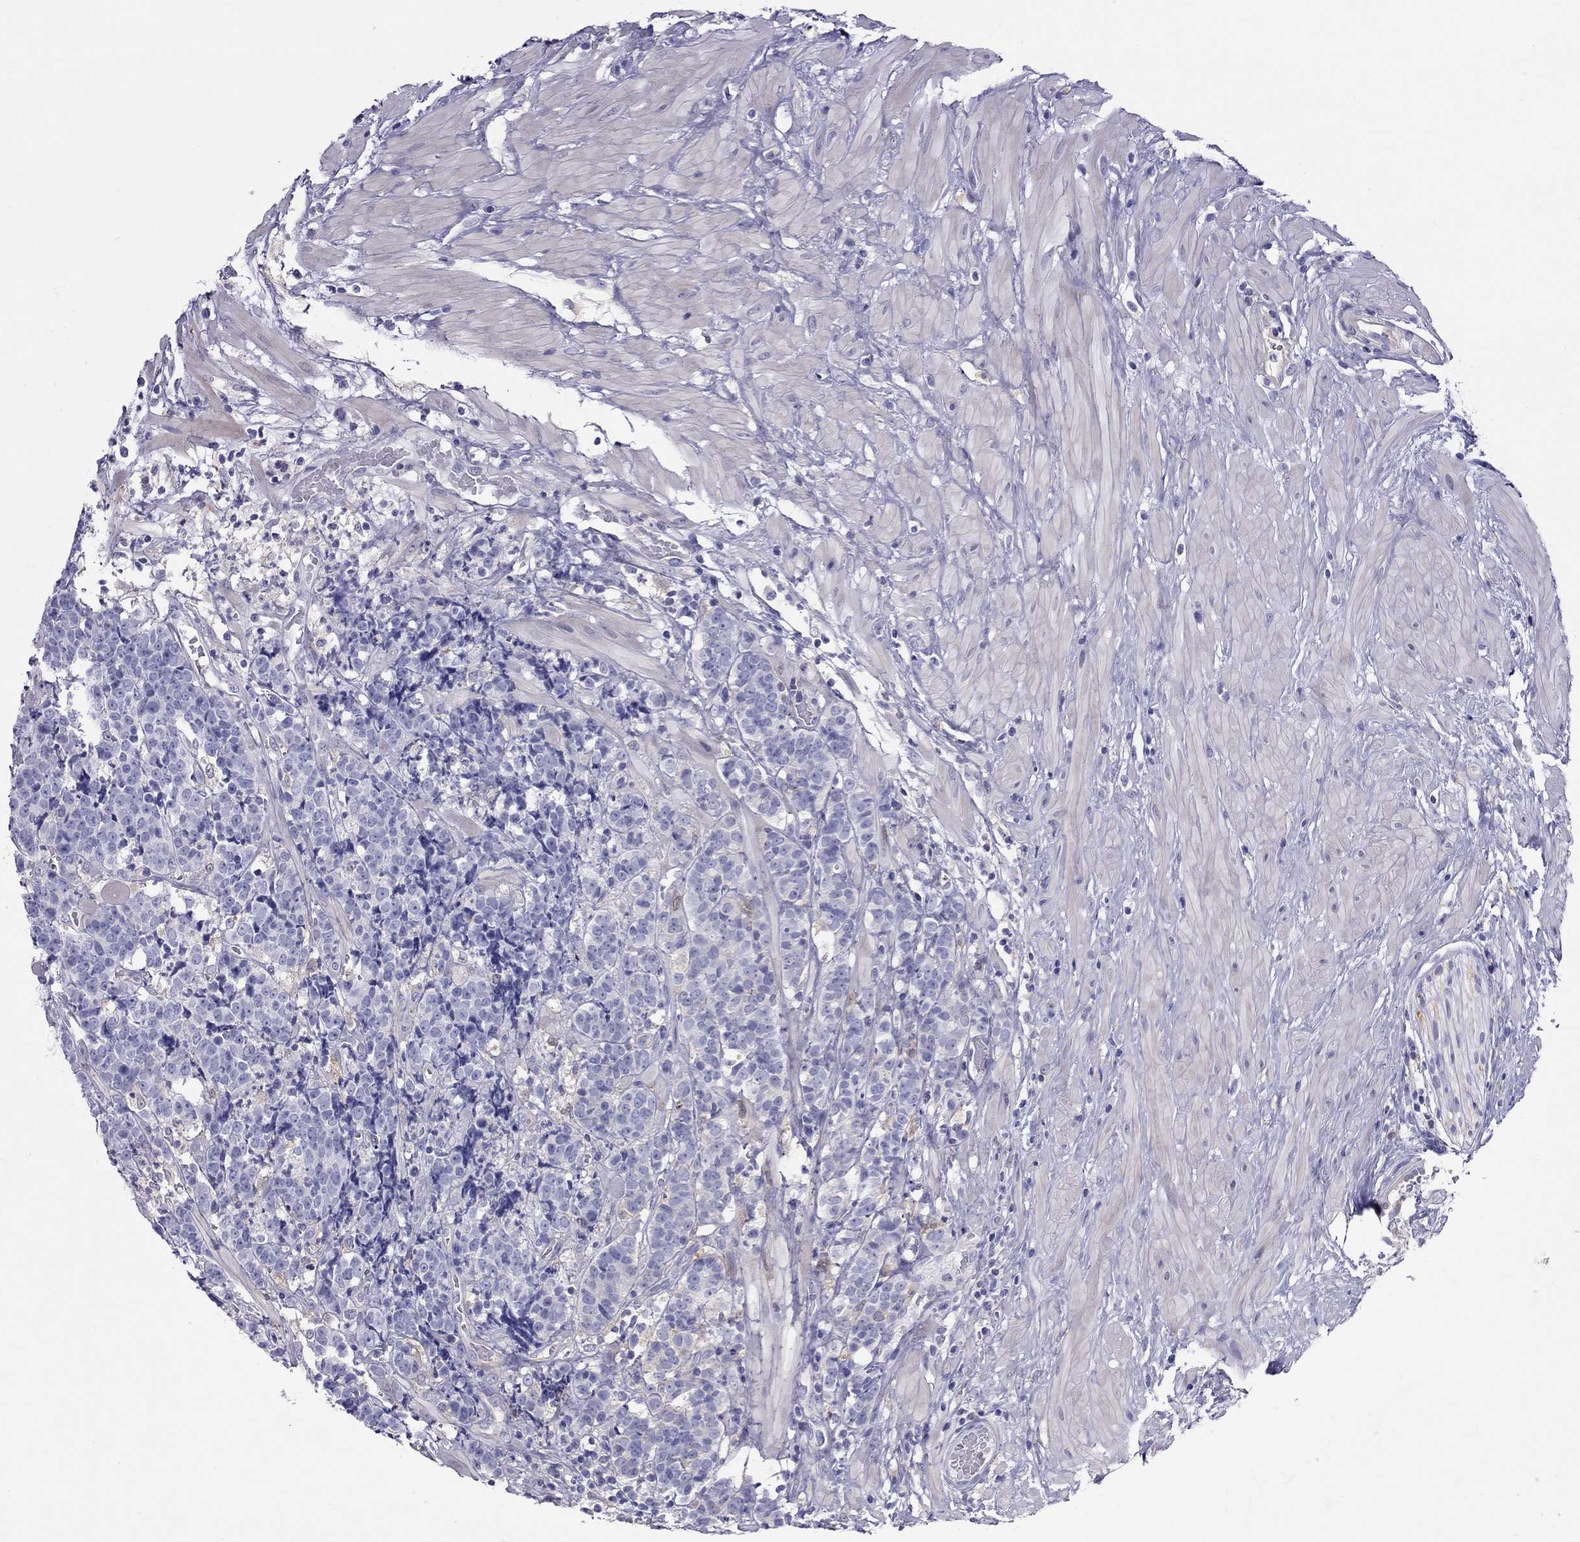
{"staining": {"intensity": "negative", "quantity": "none", "location": "none"}, "tissue": "prostate cancer", "cell_type": "Tumor cells", "image_type": "cancer", "snomed": [{"axis": "morphology", "description": "Adenocarcinoma, NOS"}, {"axis": "topography", "description": "Prostate"}], "caption": "There is no significant staining in tumor cells of adenocarcinoma (prostate). (IHC, brightfield microscopy, high magnification).", "gene": "ALOX15B", "patient": {"sex": "male", "age": 67}}